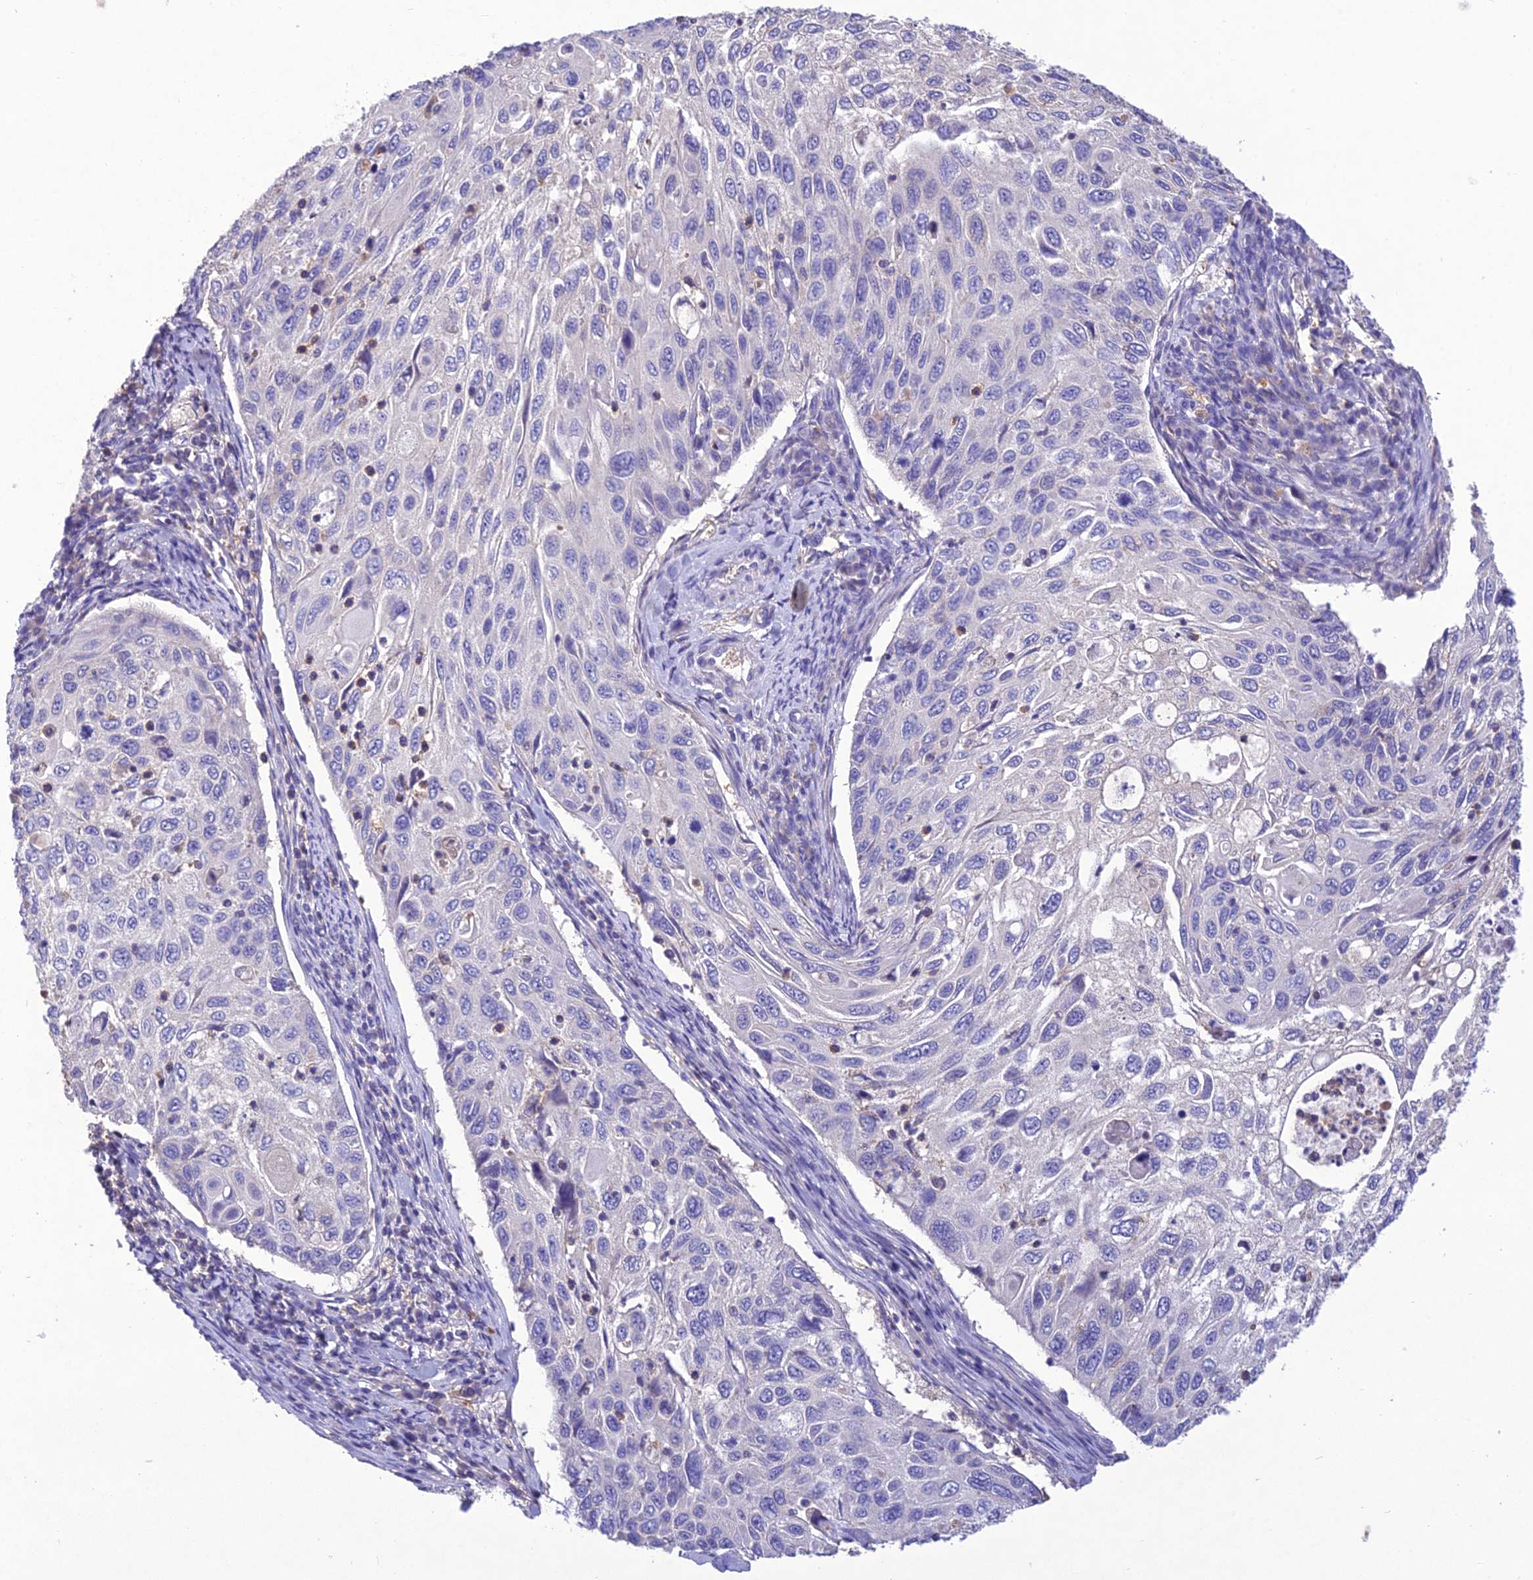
{"staining": {"intensity": "negative", "quantity": "none", "location": "none"}, "tissue": "cervical cancer", "cell_type": "Tumor cells", "image_type": "cancer", "snomed": [{"axis": "morphology", "description": "Squamous cell carcinoma, NOS"}, {"axis": "topography", "description": "Cervix"}], "caption": "Tumor cells show no significant protein staining in cervical cancer (squamous cell carcinoma).", "gene": "SNX24", "patient": {"sex": "female", "age": 70}}